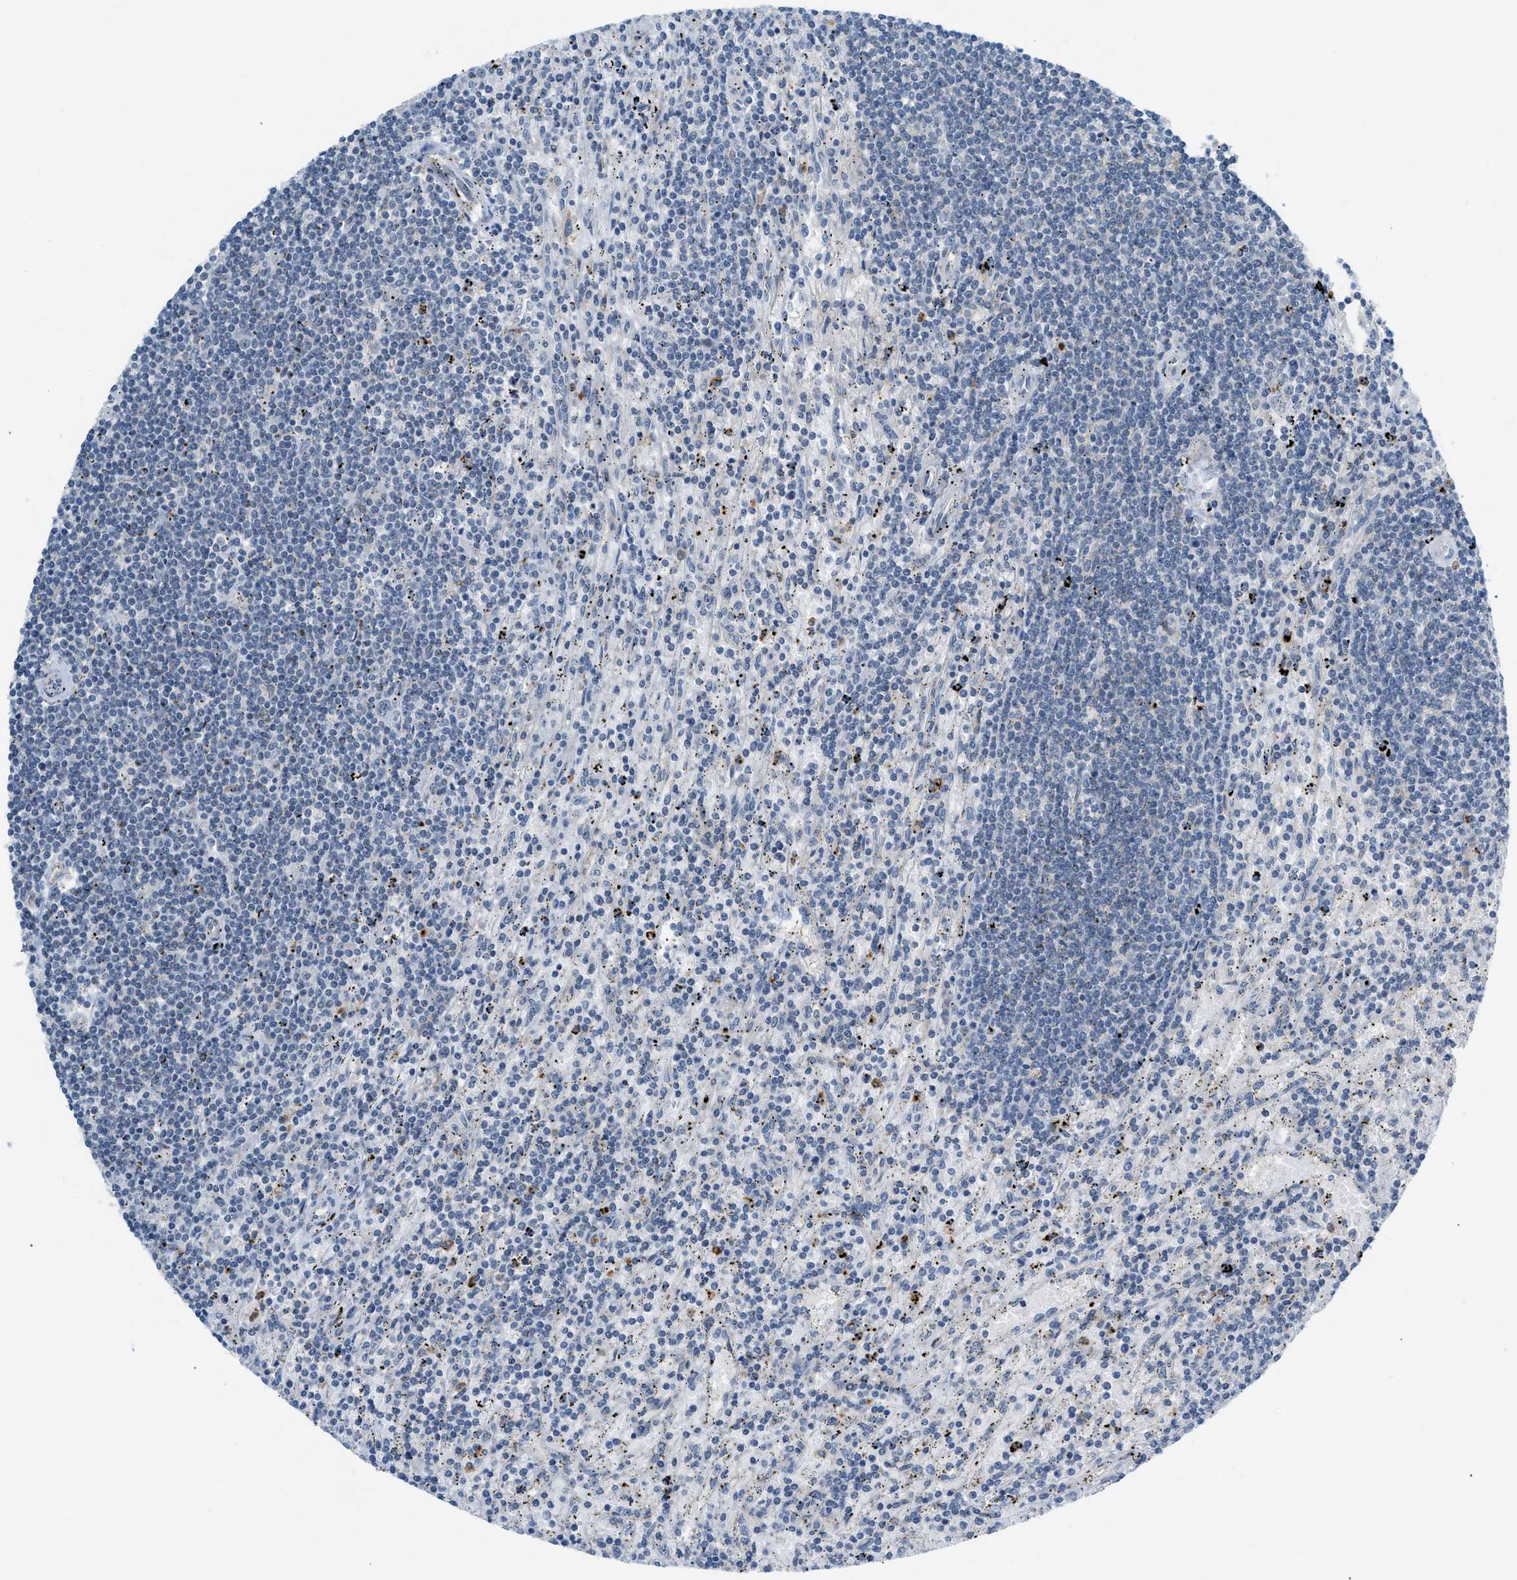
{"staining": {"intensity": "negative", "quantity": "none", "location": "none"}, "tissue": "lymphoma", "cell_type": "Tumor cells", "image_type": "cancer", "snomed": [{"axis": "morphology", "description": "Malignant lymphoma, non-Hodgkin's type, Low grade"}, {"axis": "topography", "description": "Spleen"}], "caption": "Protein analysis of low-grade malignant lymphoma, non-Hodgkin's type exhibits no significant staining in tumor cells.", "gene": "ZNF408", "patient": {"sex": "male", "age": 76}}